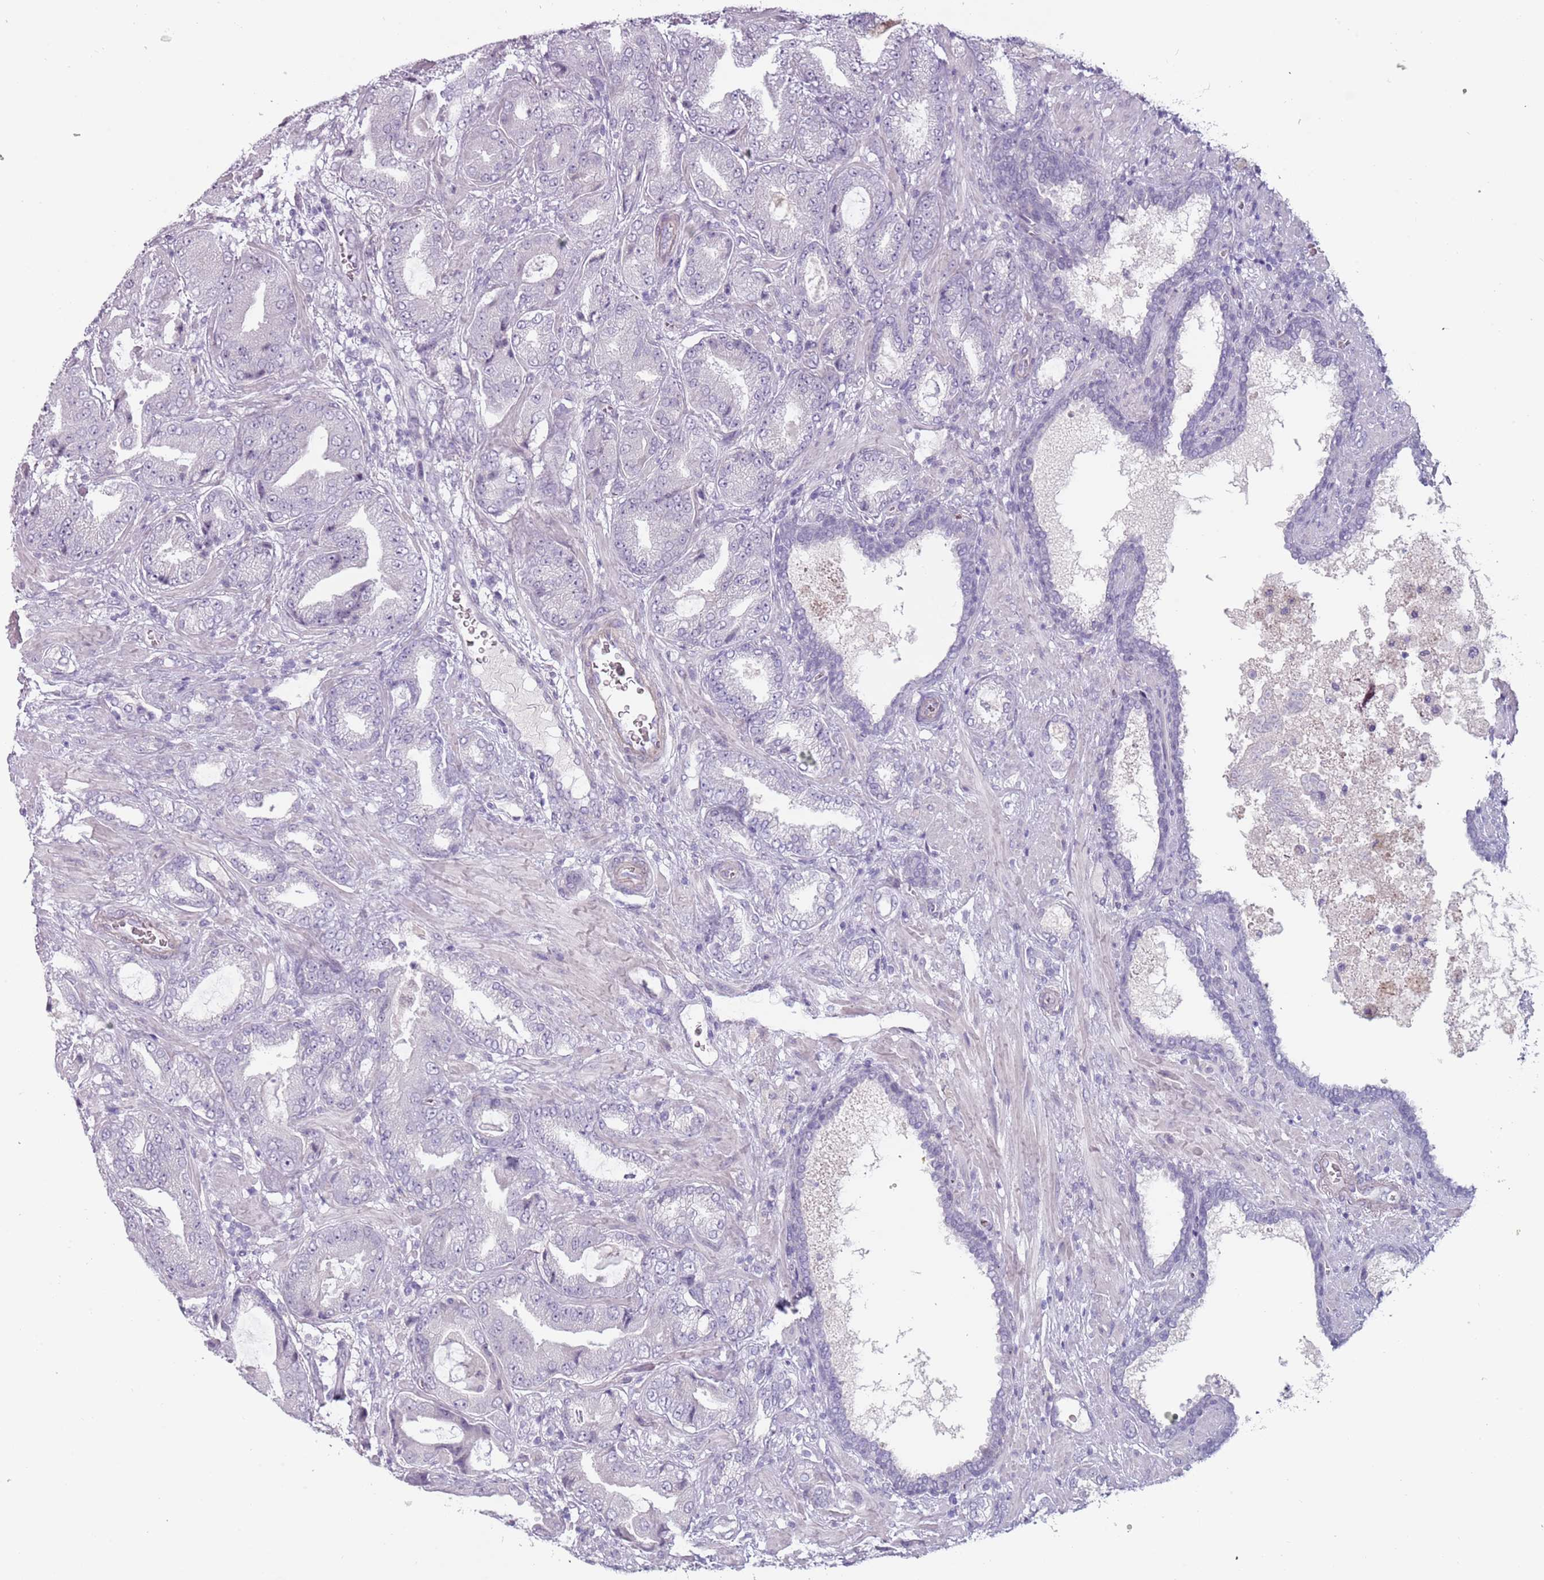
{"staining": {"intensity": "negative", "quantity": "none", "location": "none"}, "tissue": "prostate cancer", "cell_type": "Tumor cells", "image_type": "cancer", "snomed": [{"axis": "morphology", "description": "Adenocarcinoma, High grade"}, {"axis": "topography", "description": "Prostate"}], "caption": "DAB (3,3'-diaminobenzidine) immunohistochemical staining of human prostate cancer exhibits no significant positivity in tumor cells.", "gene": "RFX2", "patient": {"sex": "male", "age": 68}}